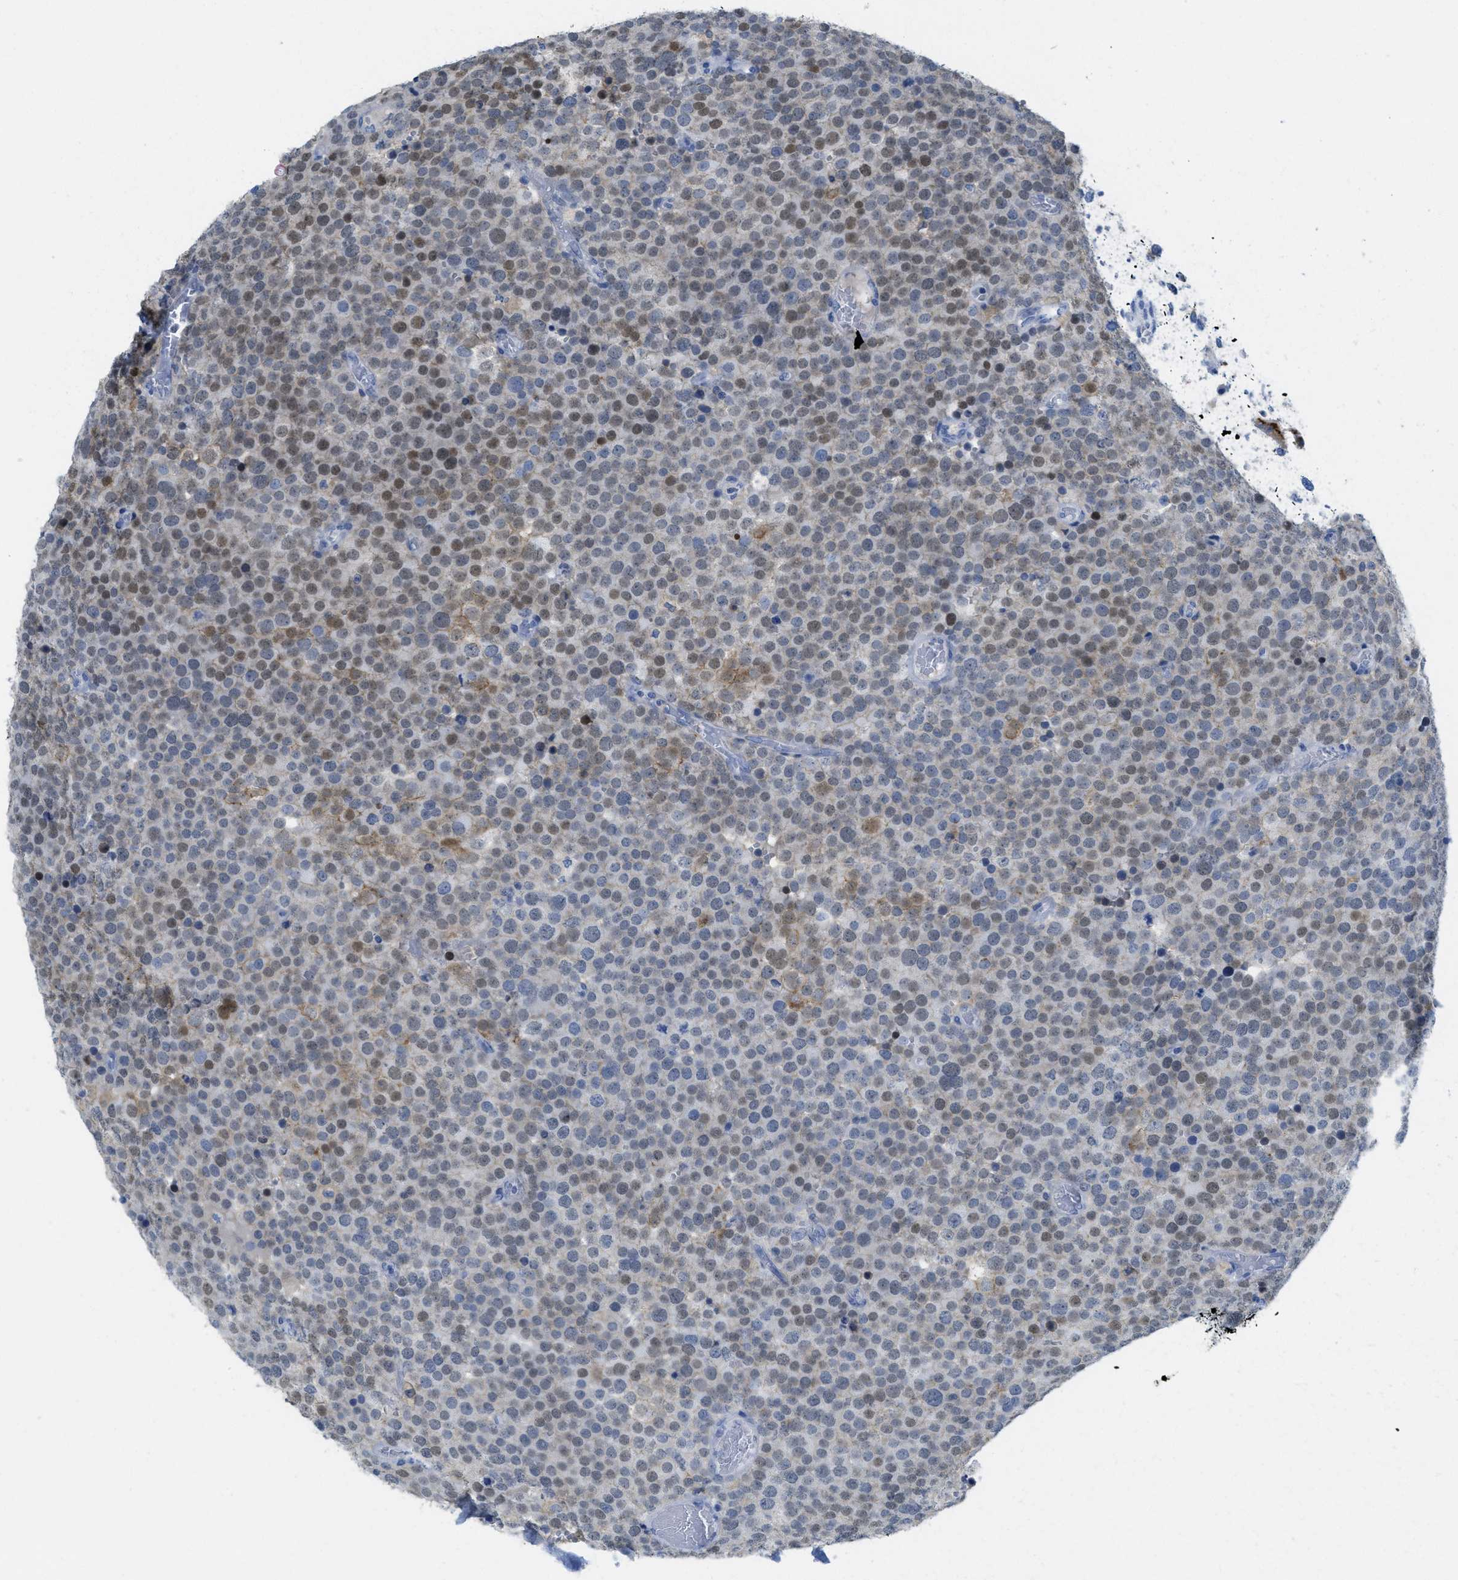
{"staining": {"intensity": "moderate", "quantity": "25%-75%", "location": "cytoplasmic/membranous,nuclear"}, "tissue": "testis cancer", "cell_type": "Tumor cells", "image_type": "cancer", "snomed": [{"axis": "morphology", "description": "Normal tissue, NOS"}, {"axis": "morphology", "description": "Seminoma, NOS"}, {"axis": "topography", "description": "Testis"}], "caption": "A histopathology image of seminoma (testis) stained for a protein exhibits moderate cytoplasmic/membranous and nuclear brown staining in tumor cells.", "gene": "CNNM4", "patient": {"sex": "male", "age": 71}}